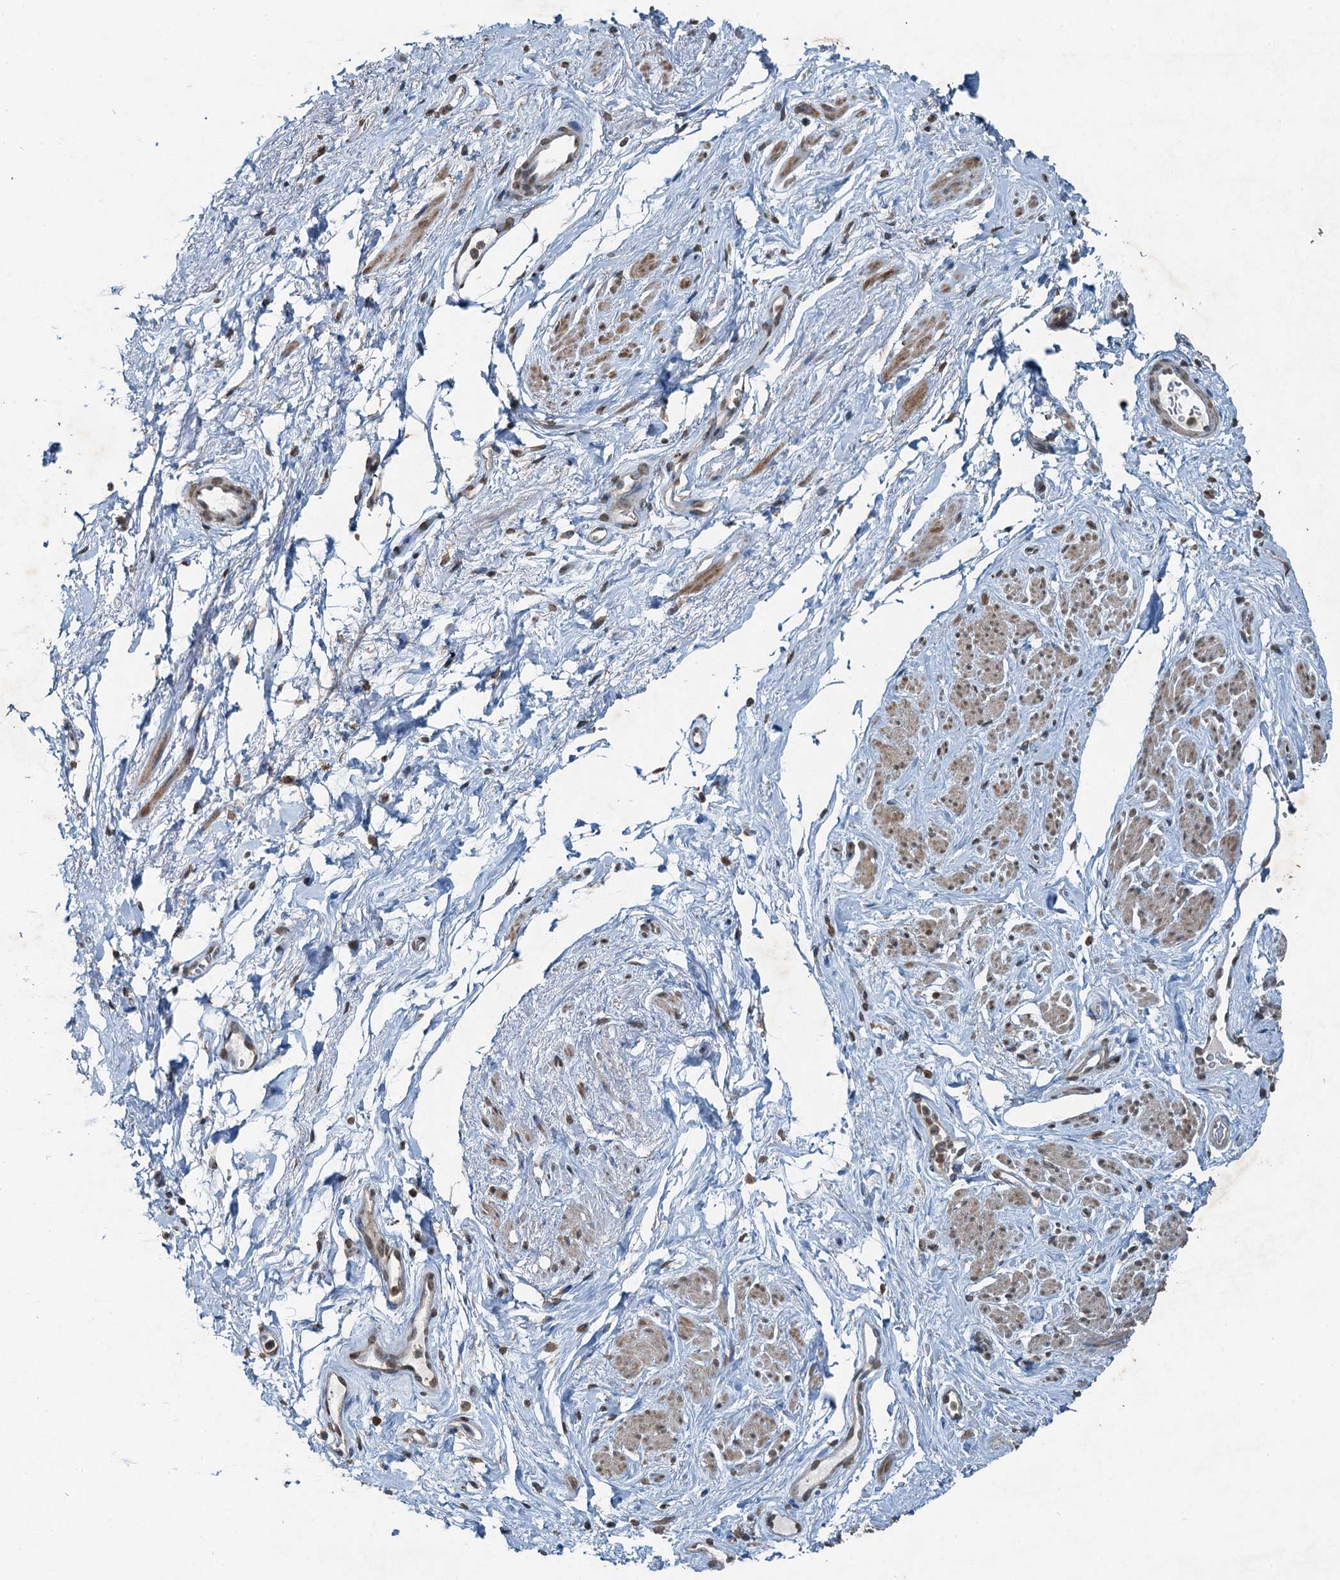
{"staining": {"intensity": "weak", "quantity": "25%-75%", "location": "cytoplasmic/membranous"}, "tissue": "smooth muscle", "cell_type": "Smooth muscle cells", "image_type": "normal", "snomed": [{"axis": "morphology", "description": "Normal tissue, NOS"}, {"axis": "topography", "description": "Smooth muscle"}, {"axis": "topography", "description": "Peripheral nerve tissue"}], "caption": "Weak cytoplasmic/membranous positivity is identified in about 25%-75% of smooth muscle cells in unremarkable smooth muscle.", "gene": "TCTN1", "patient": {"sex": "male", "age": 69}}